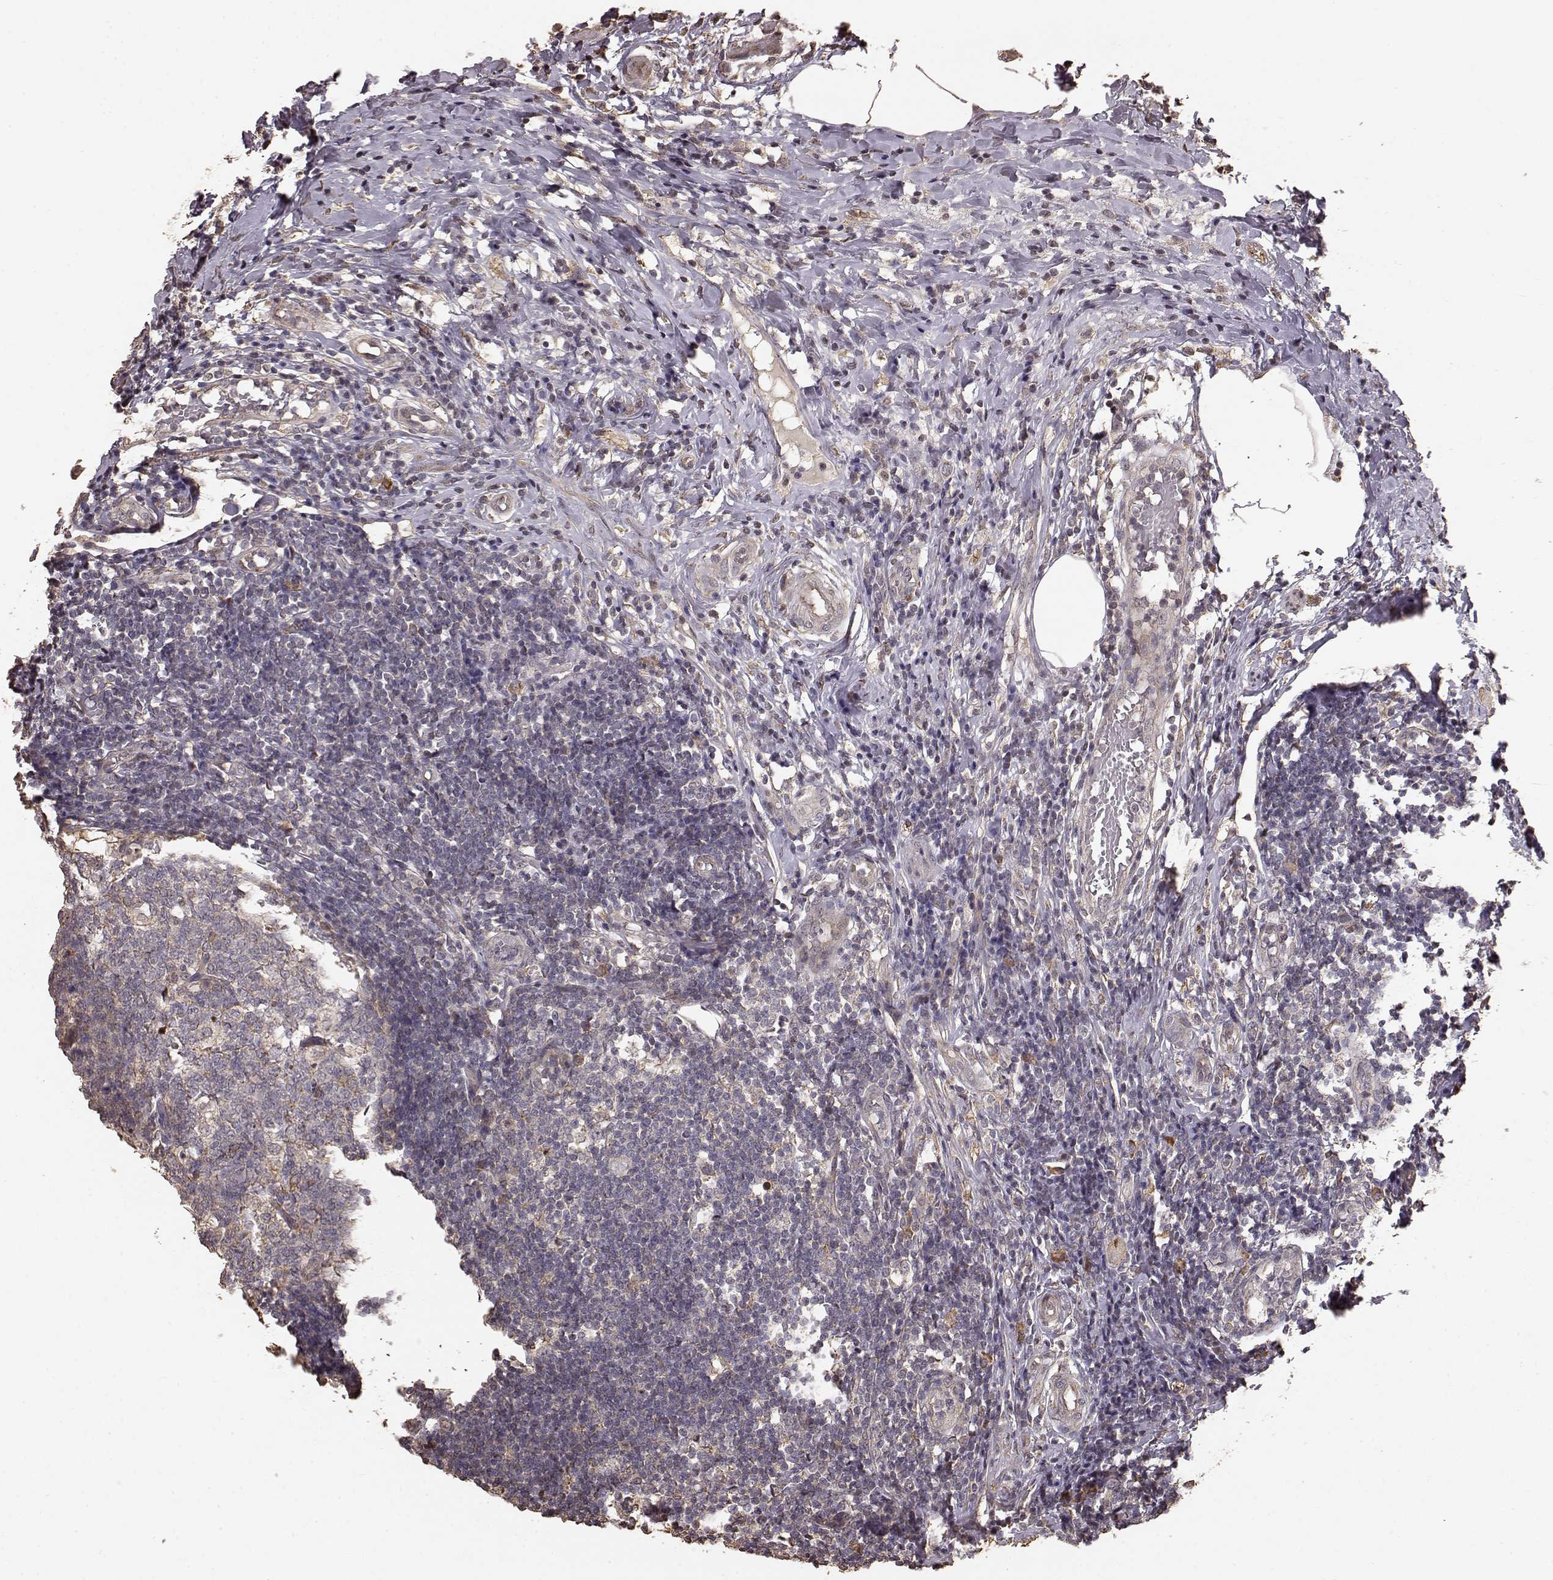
{"staining": {"intensity": "strong", "quantity": ">75%", "location": "cytoplasmic/membranous"}, "tissue": "appendix", "cell_type": "Glandular cells", "image_type": "normal", "snomed": [{"axis": "morphology", "description": "Normal tissue, NOS"}, {"axis": "morphology", "description": "Inflammation, NOS"}, {"axis": "topography", "description": "Appendix"}], "caption": "Protein staining by IHC reveals strong cytoplasmic/membranous expression in approximately >75% of glandular cells in unremarkable appendix. Nuclei are stained in blue.", "gene": "USP15", "patient": {"sex": "male", "age": 16}}